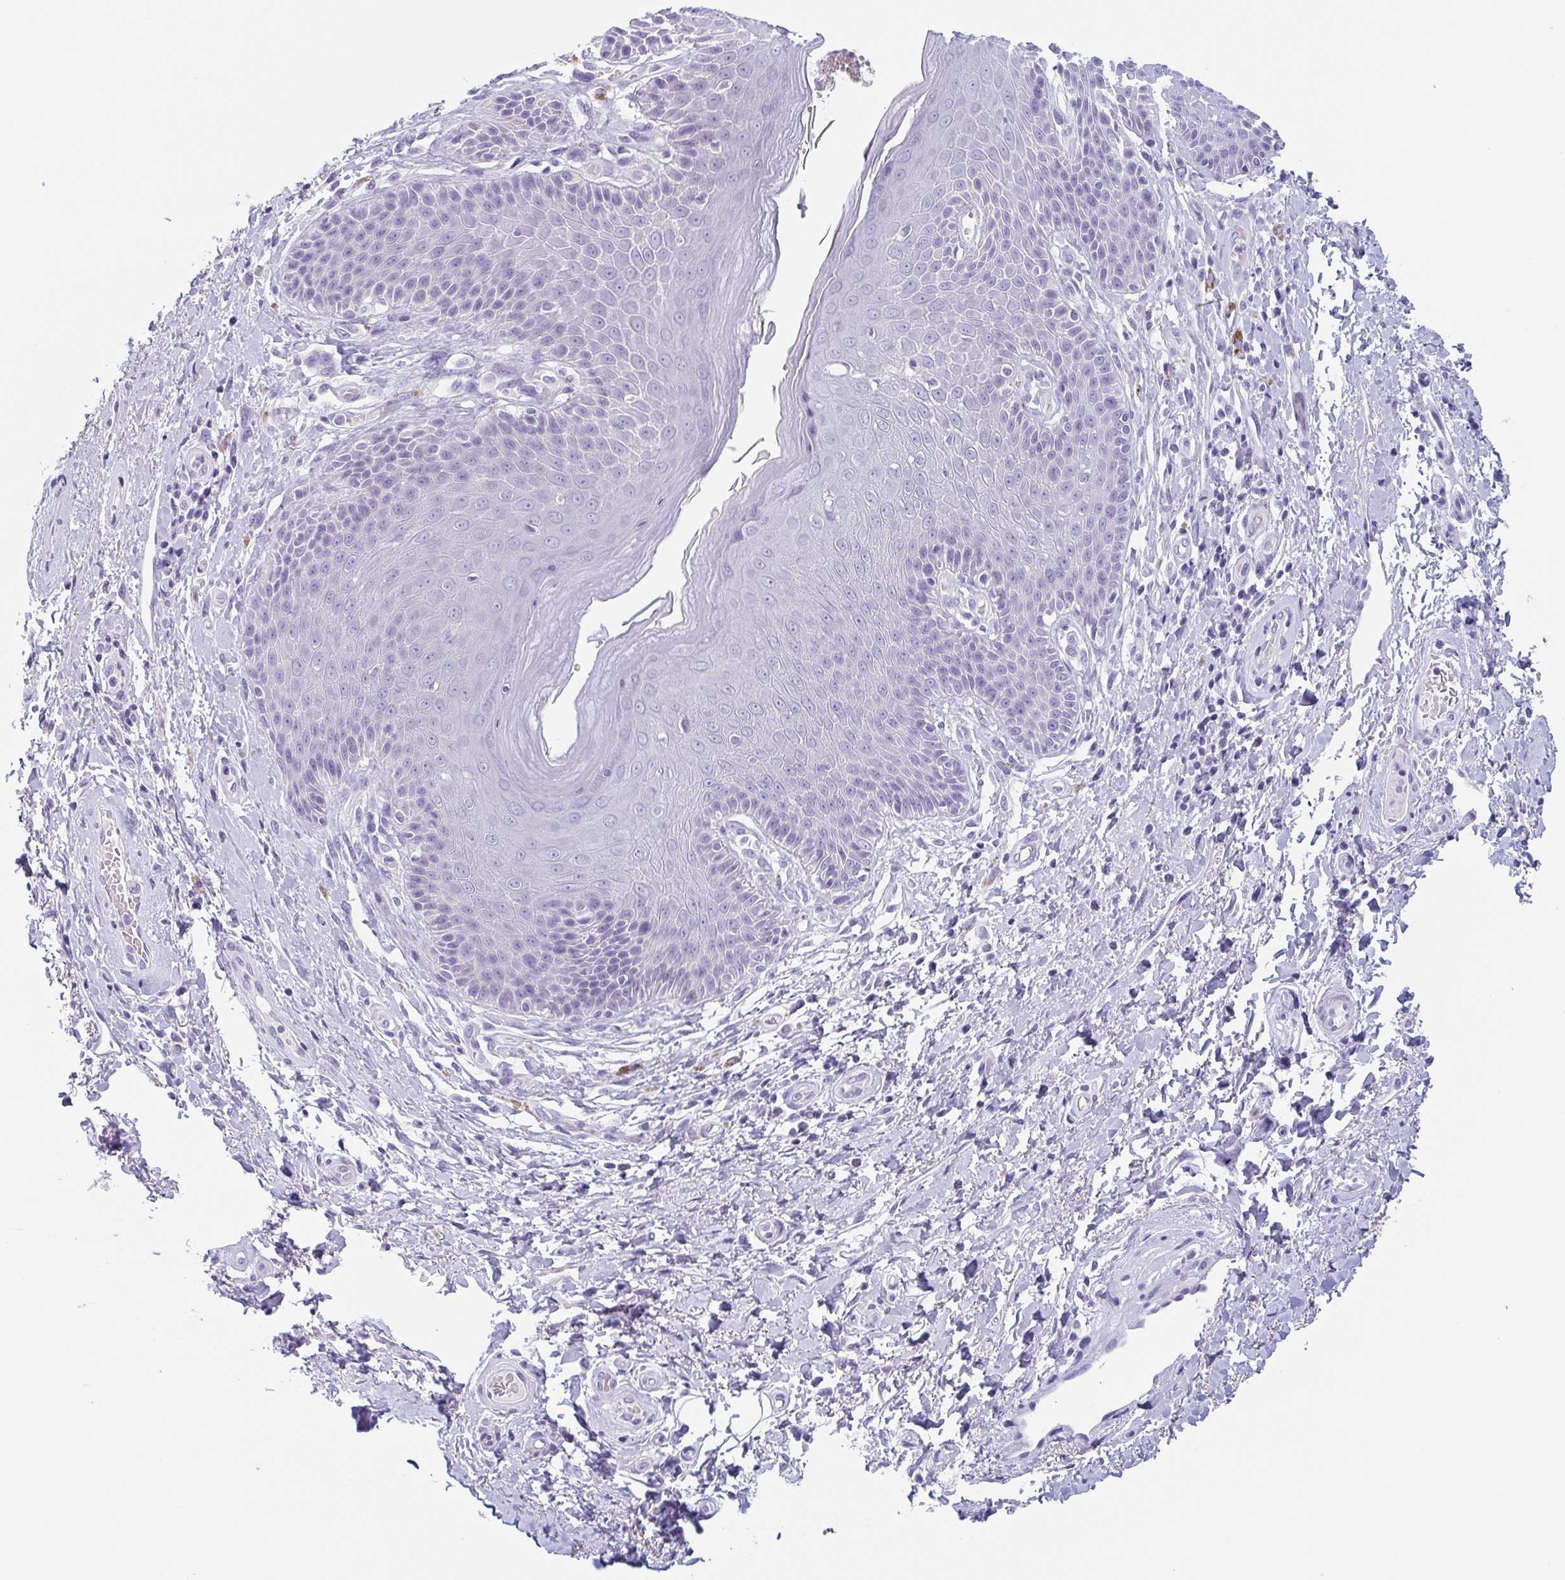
{"staining": {"intensity": "negative", "quantity": "none", "location": "none"}, "tissue": "skin", "cell_type": "Epidermal cells", "image_type": "normal", "snomed": [{"axis": "morphology", "description": "Normal tissue, NOS"}, {"axis": "topography", "description": "Anal"}, {"axis": "topography", "description": "Peripheral nerve tissue"}], "caption": "Epidermal cells show no significant protein staining in benign skin.", "gene": "TAGLN3", "patient": {"sex": "male", "age": 51}}